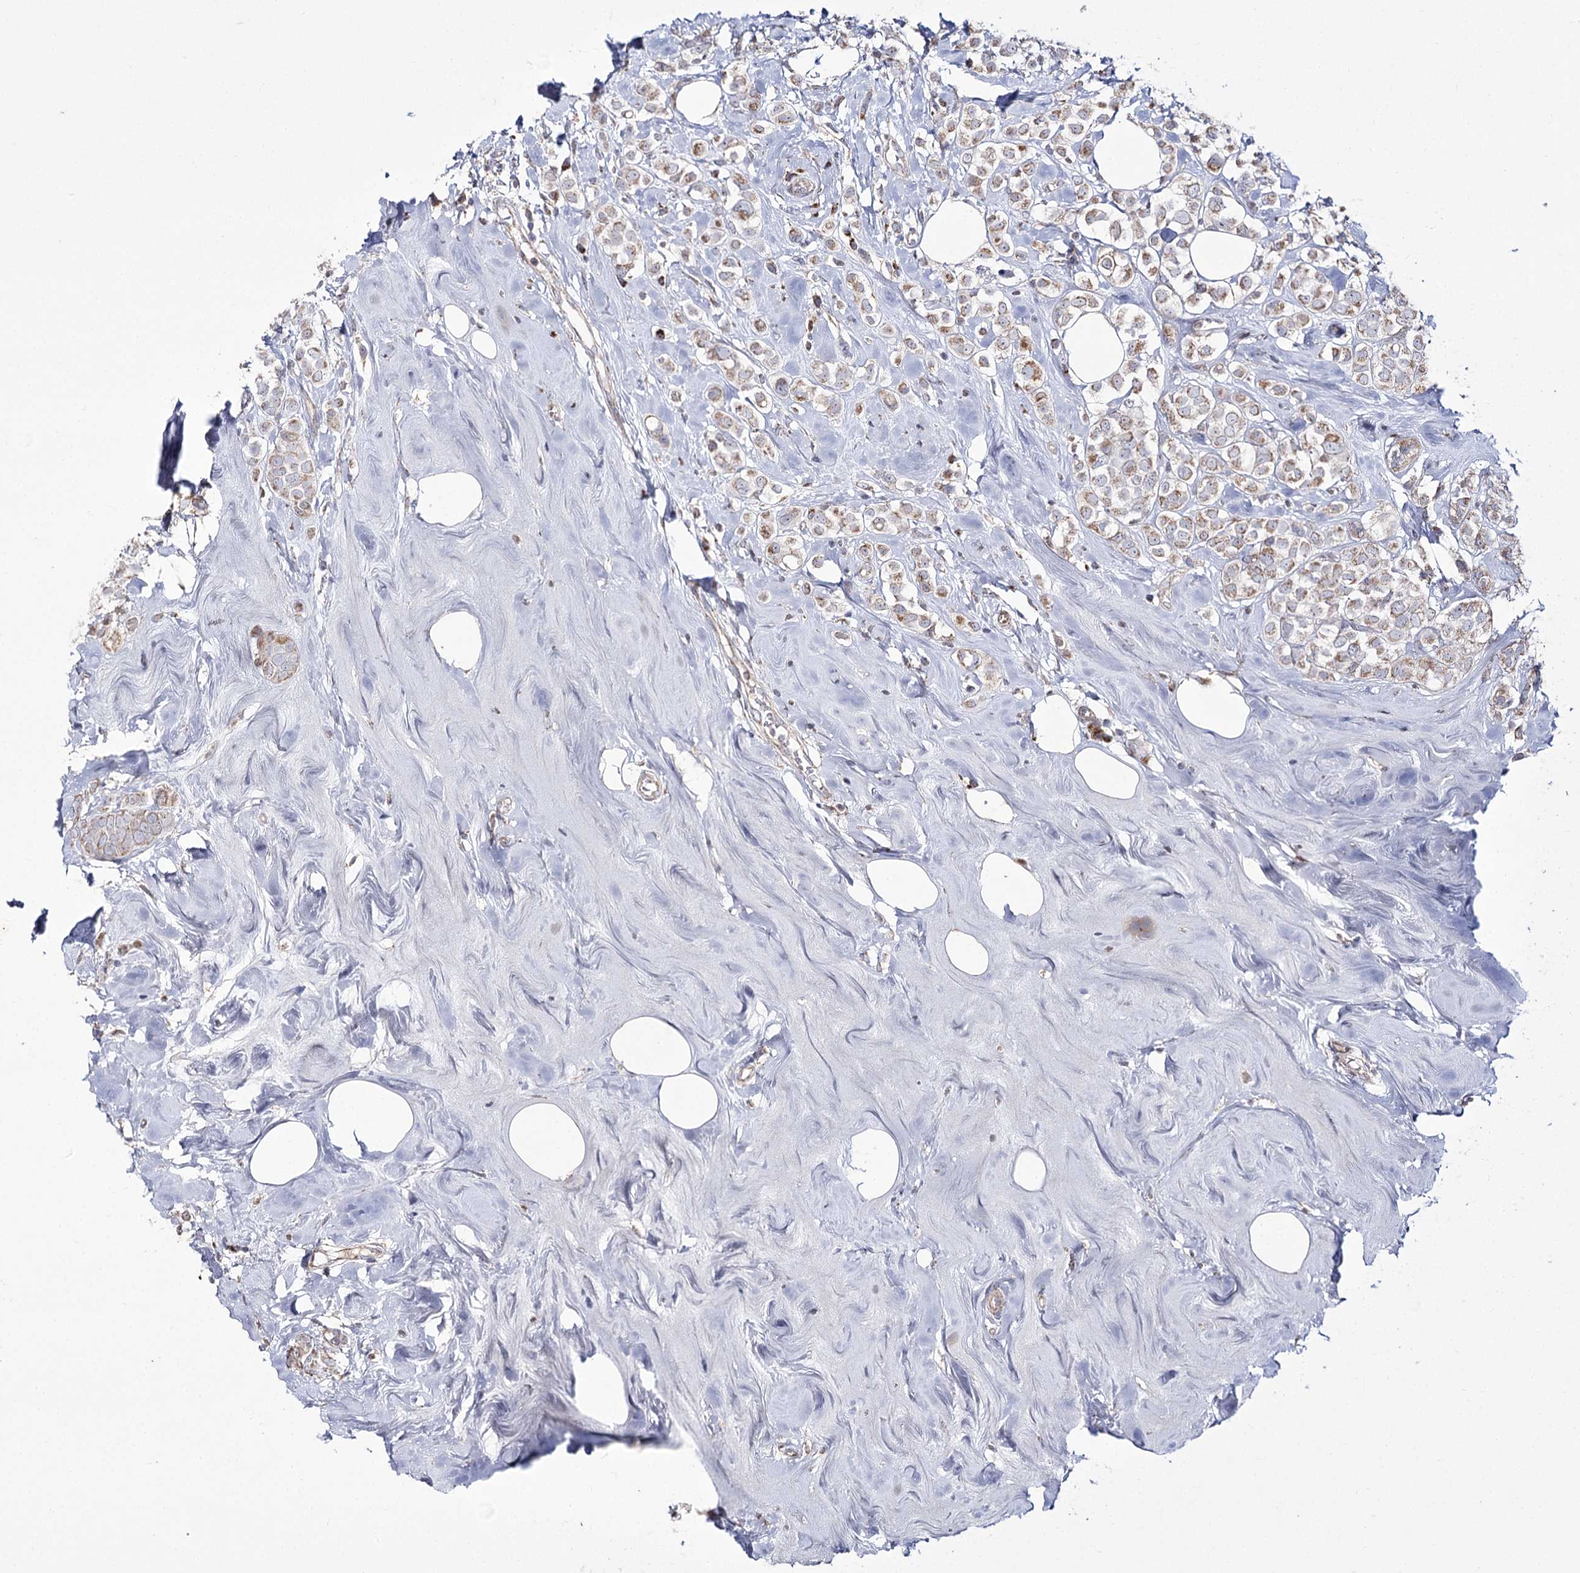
{"staining": {"intensity": "weak", "quantity": ">75%", "location": "cytoplasmic/membranous"}, "tissue": "breast cancer", "cell_type": "Tumor cells", "image_type": "cancer", "snomed": [{"axis": "morphology", "description": "Lobular carcinoma"}, {"axis": "topography", "description": "Breast"}], "caption": "A high-resolution histopathology image shows immunohistochemistry (IHC) staining of breast cancer (lobular carcinoma), which demonstrates weak cytoplasmic/membranous positivity in about >75% of tumor cells.", "gene": "NADK2", "patient": {"sex": "female", "age": 47}}